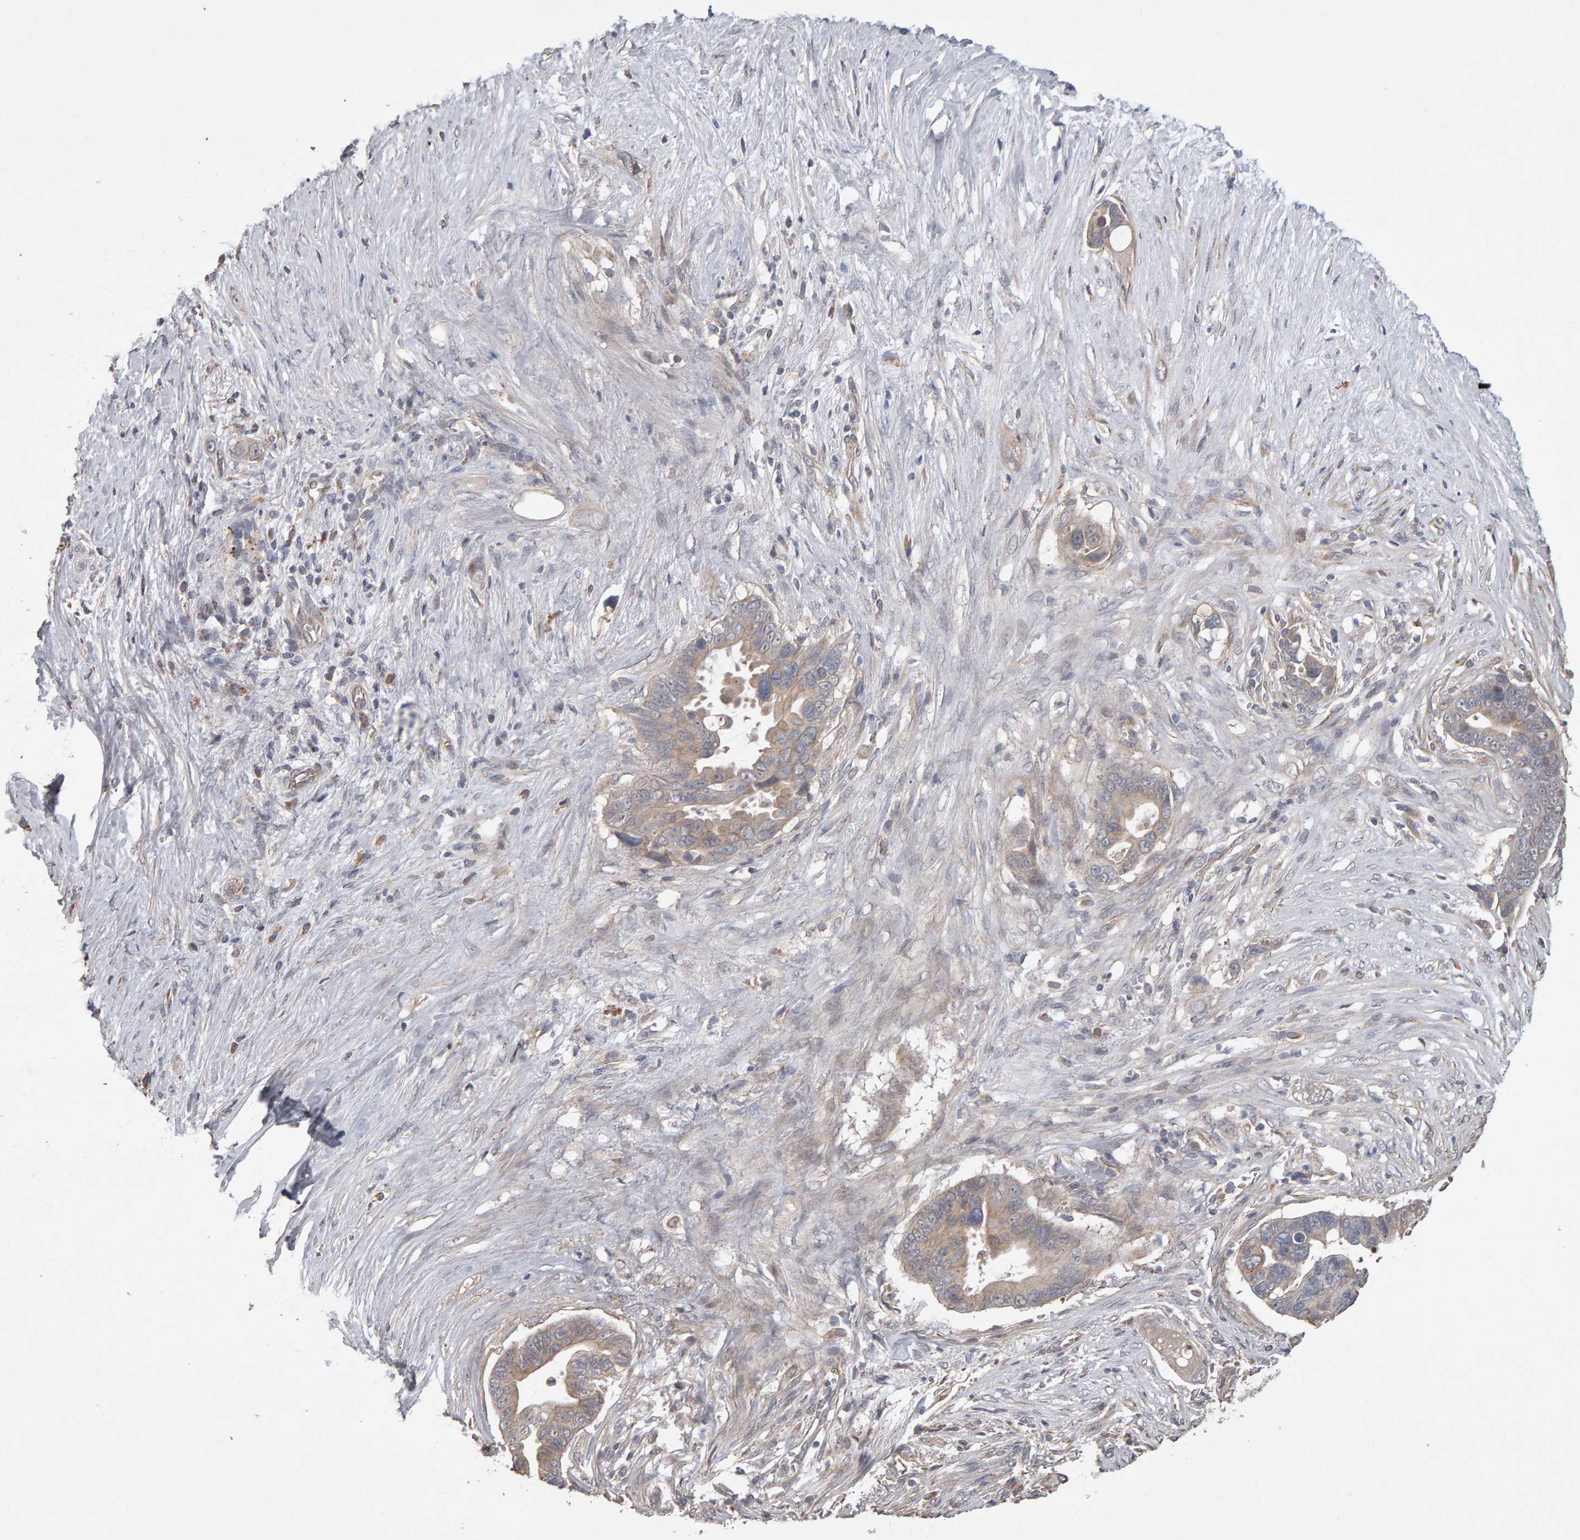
{"staining": {"intensity": "weak", "quantity": "<25%", "location": "cytoplasmic/membranous"}, "tissue": "pancreatic cancer", "cell_type": "Tumor cells", "image_type": "cancer", "snomed": [{"axis": "morphology", "description": "Adenocarcinoma, NOS"}, {"axis": "topography", "description": "Pancreas"}], "caption": "There is no significant expression in tumor cells of adenocarcinoma (pancreatic). (Stains: DAB immunohistochemistry with hematoxylin counter stain, Microscopy: brightfield microscopy at high magnification).", "gene": "COASY", "patient": {"sex": "female", "age": 72}}